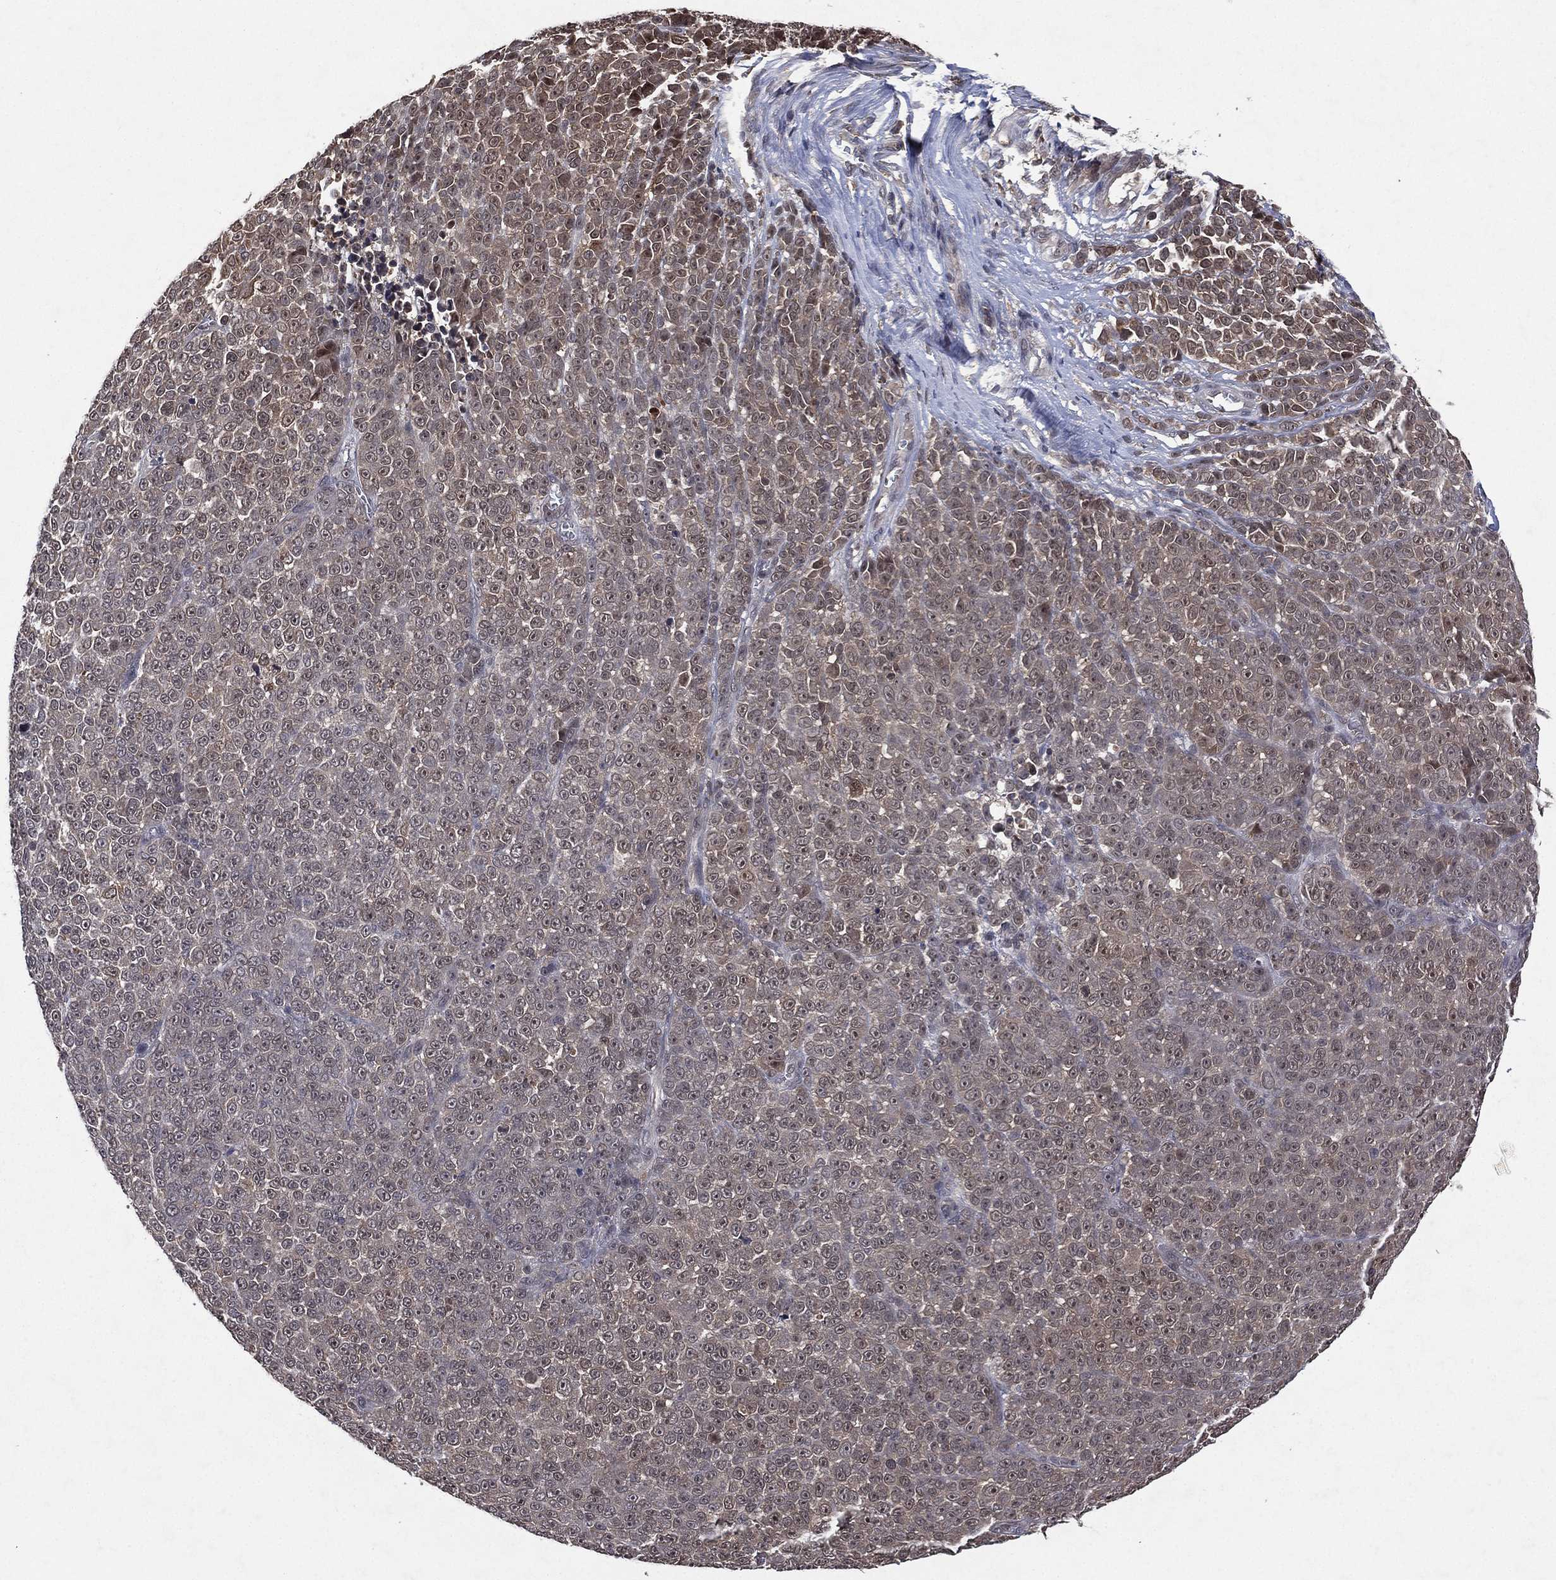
{"staining": {"intensity": "negative", "quantity": "none", "location": "none"}, "tissue": "melanoma", "cell_type": "Tumor cells", "image_type": "cancer", "snomed": [{"axis": "morphology", "description": "Malignant melanoma, NOS"}, {"axis": "topography", "description": "Skin"}], "caption": "Protein analysis of melanoma shows no significant expression in tumor cells.", "gene": "ATG4B", "patient": {"sex": "female", "age": 95}}